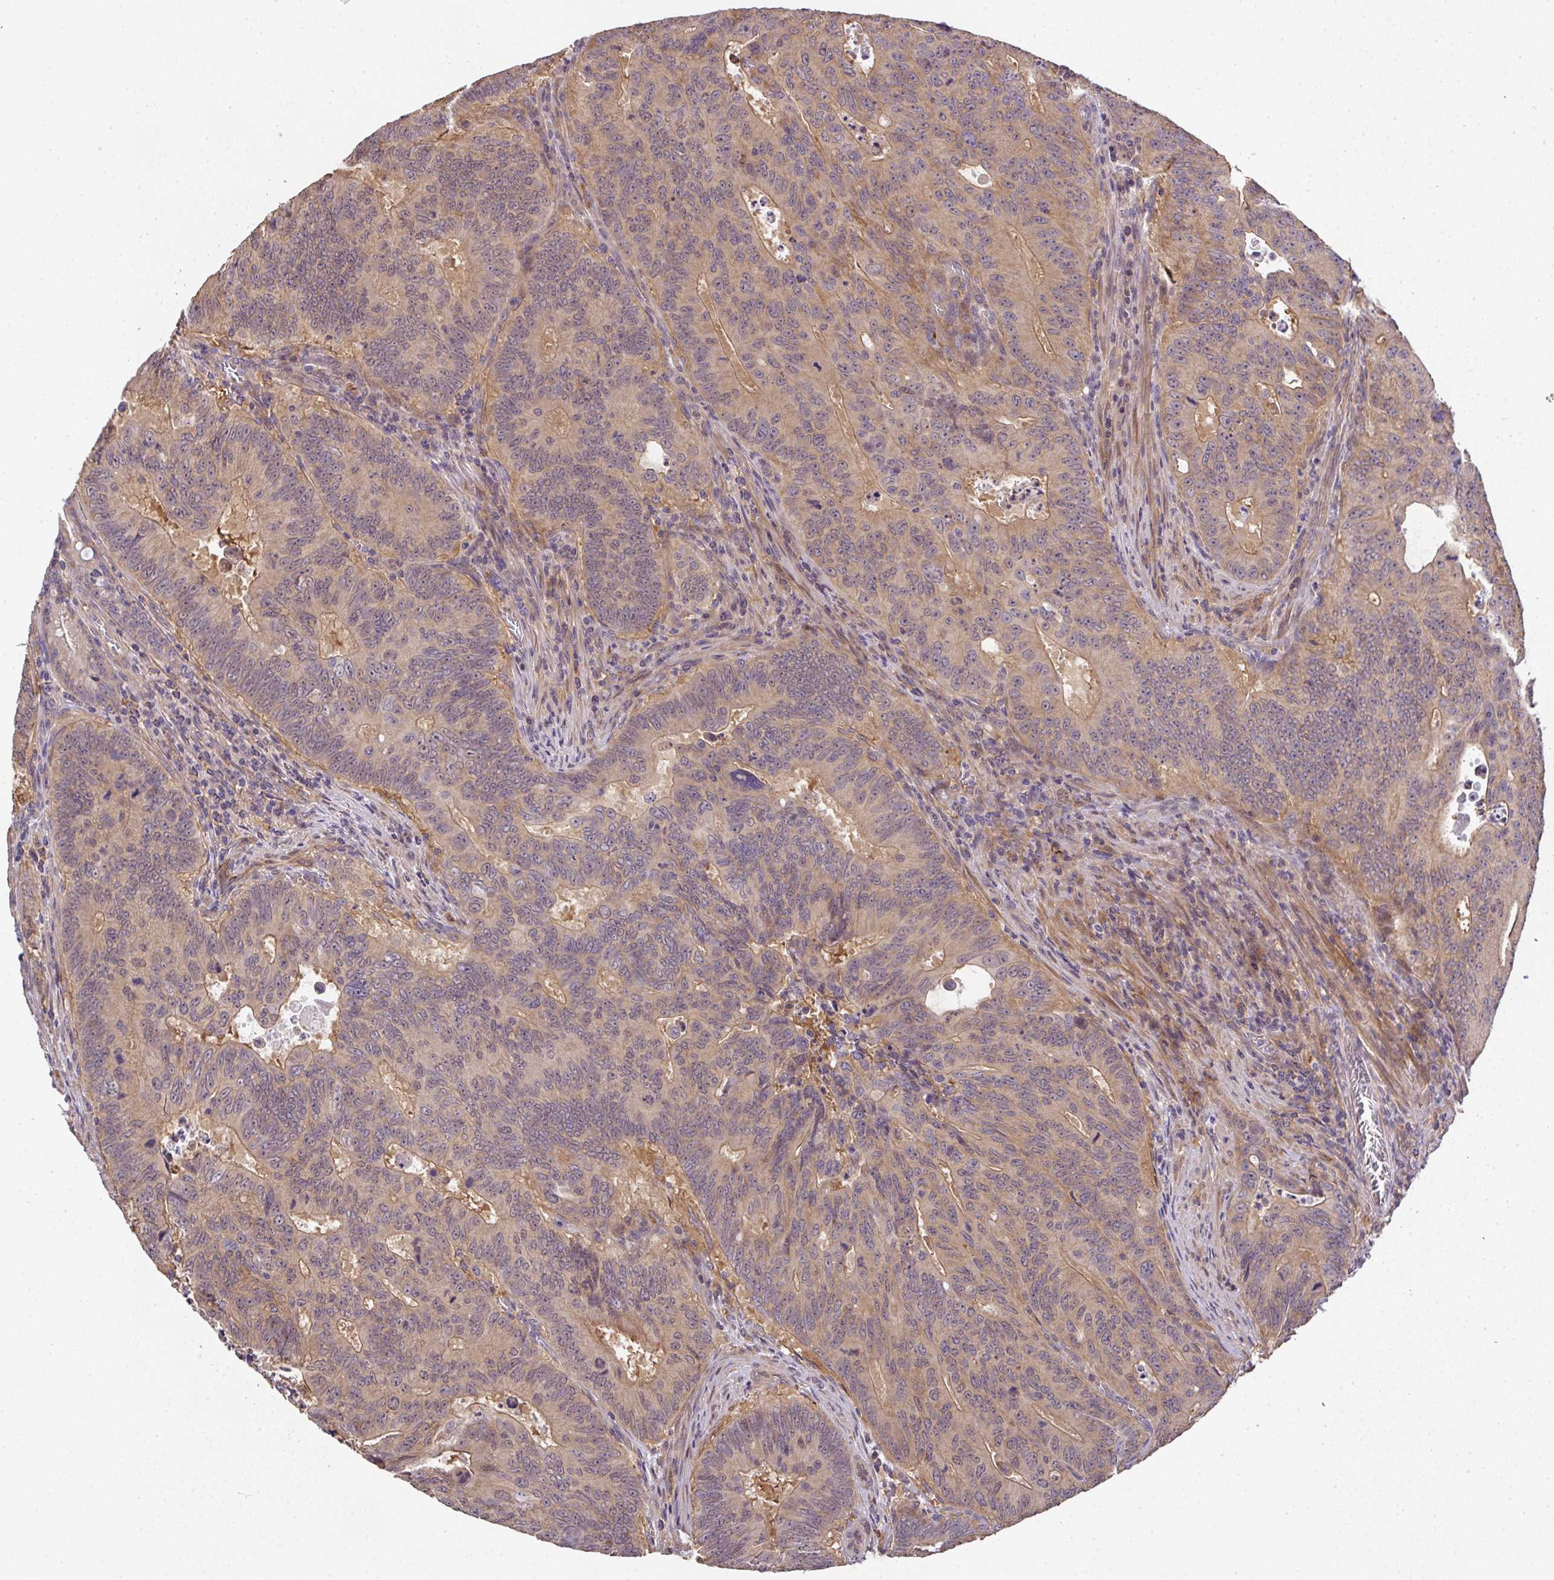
{"staining": {"intensity": "weak", "quantity": "25%-75%", "location": "cytoplasmic/membranous"}, "tissue": "colorectal cancer", "cell_type": "Tumor cells", "image_type": "cancer", "snomed": [{"axis": "morphology", "description": "Adenocarcinoma, NOS"}, {"axis": "topography", "description": "Colon"}], "caption": "IHC of human colorectal cancer demonstrates low levels of weak cytoplasmic/membranous staining in approximately 25%-75% of tumor cells.", "gene": "EEF1AKMT1", "patient": {"sex": "male", "age": 62}}